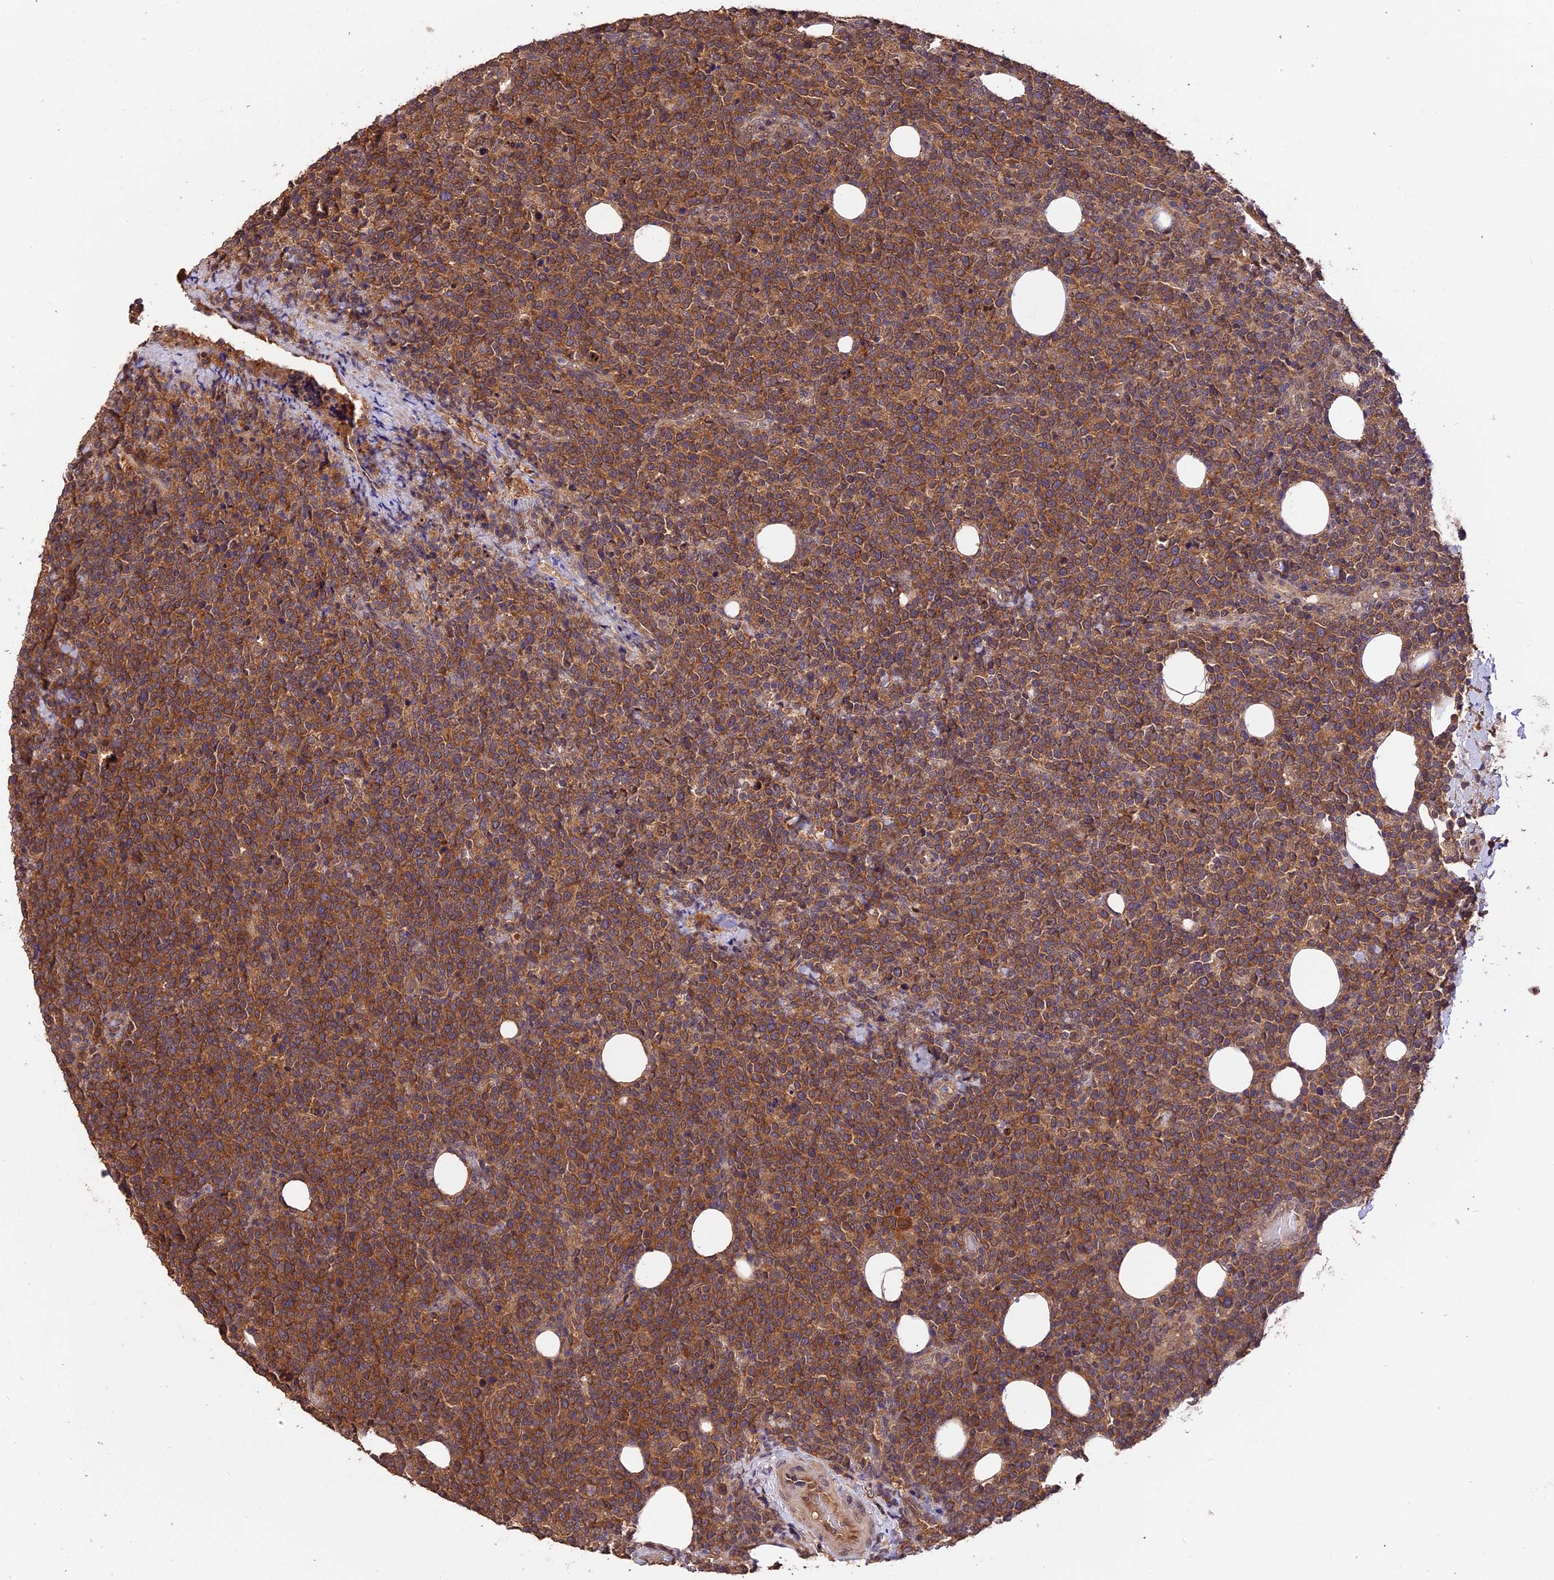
{"staining": {"intensity": "moderate", "quantity": ">75%", "location": "cytoplasmic/membranous"}, "tissue": "lymphoma", "cell_type": "Tumor cells", "image_type": "cancer", "snomed": [{"axis": "morphology", "description": "Malignant lymphoma, non-Hodgkin's type, High grade"}, {"axis": "topography", "description": "Lymph node"}], "caption": "Immunohistochemistry (IHC) image of human lymphoma stained for a protein (brown), which exhibits medium levels of moderate cytoplasmic/membranous positivity in about >75% of tumor cells.", "gene": "TRMT1", "patient": {"sex": "male", "age": 61}}